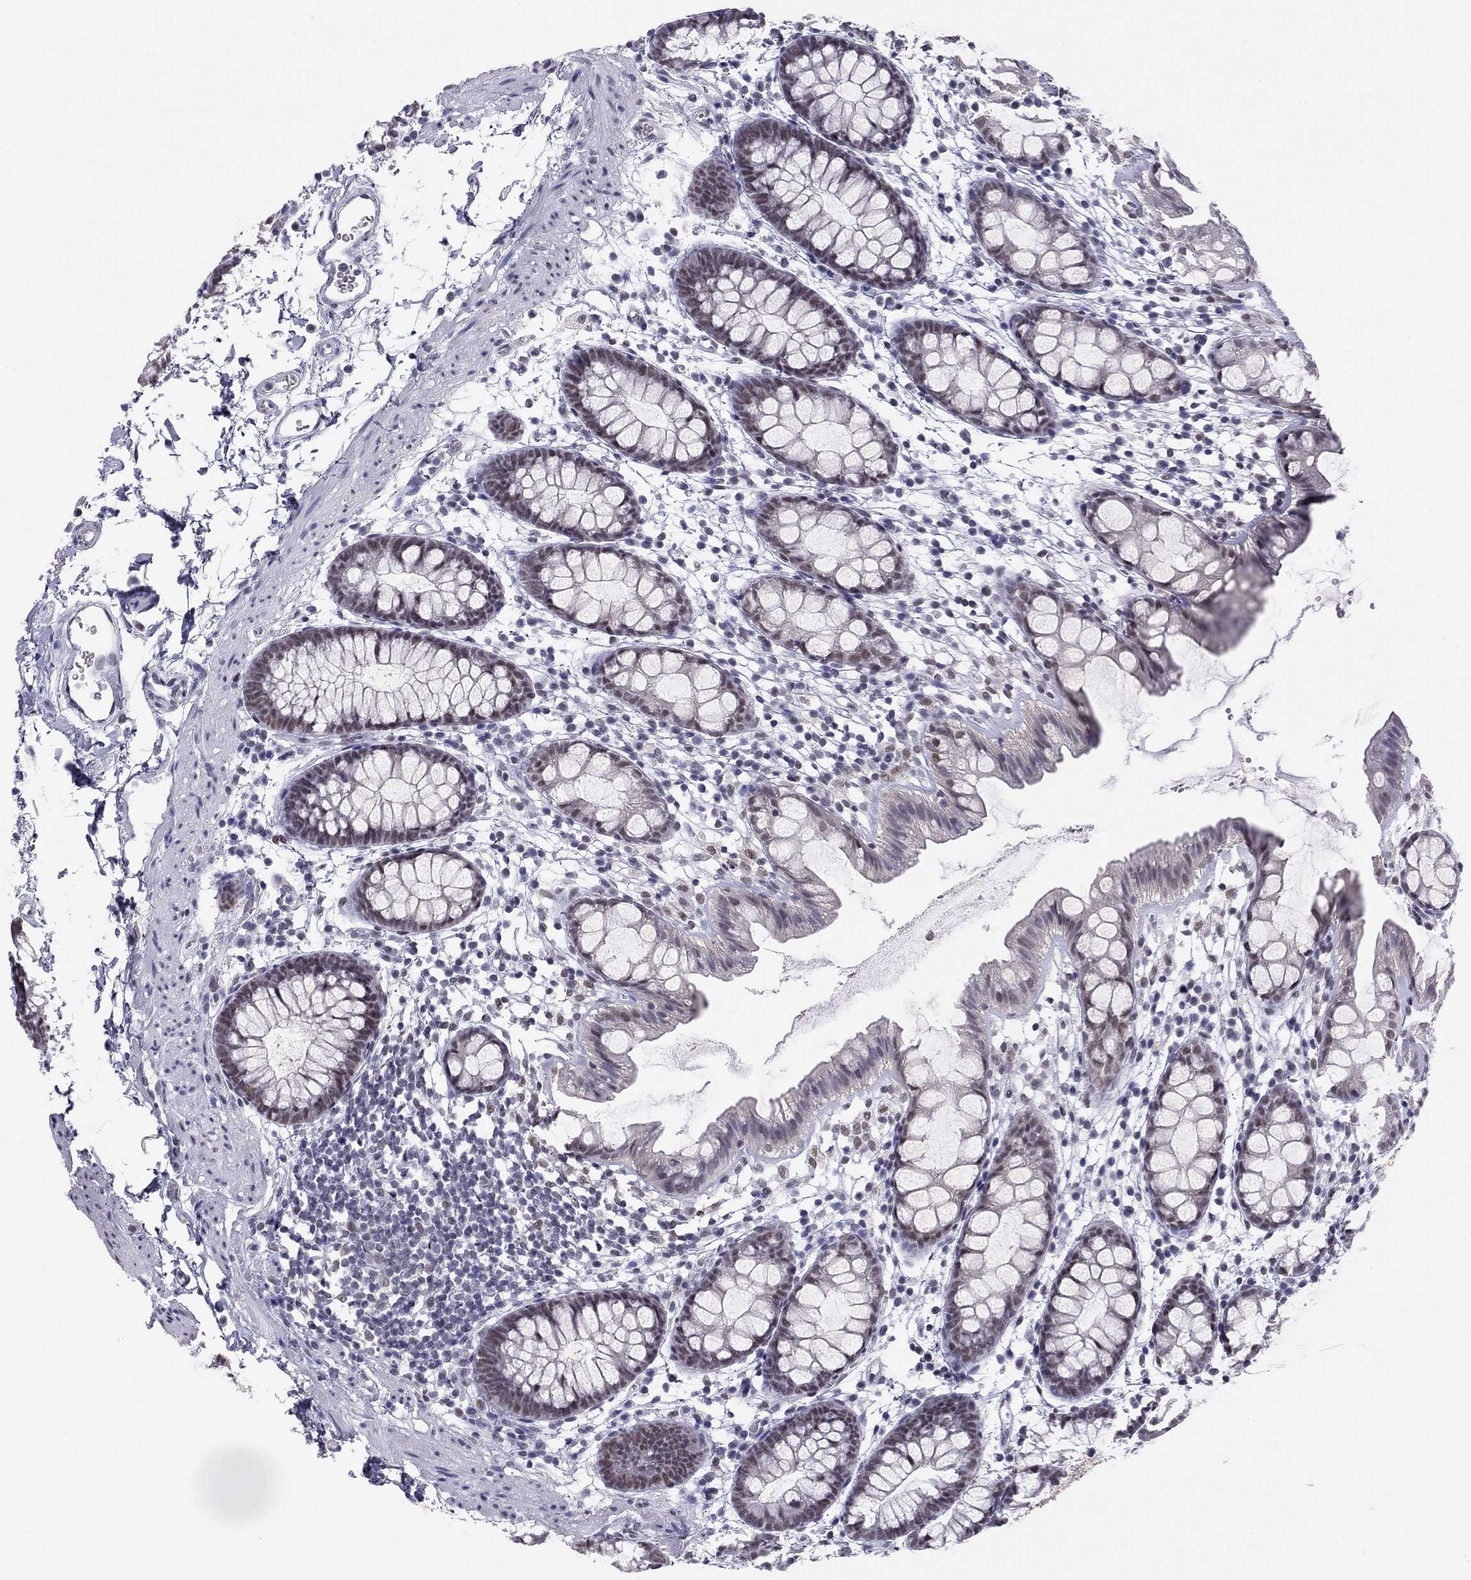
{"staining": {"intensity": "moderate", "quantity": "25%-75%", "location": "nuclear"}, "tissue": "rectum", "cell_type": "Glandular cells", "image_type": "normal", "snomed": [{"axis": "morphology", "description": "Normal tissue, NOS"}, {"axis": "topography", "description": "Rectum"}], "caption": "IHC (DAB) staining of unremarkable rectum demonstrates moderate nuclear protein positivity in approximately 25%-75% of glandular cells. Using DAB (3,3'-diaminobenzidine) (brown) and hematoxylin (blue) stains, captured at high magnification using brightfield microscopy.", "gene": "DOT1L", "patient": {"sex": "male", "age": 57}}